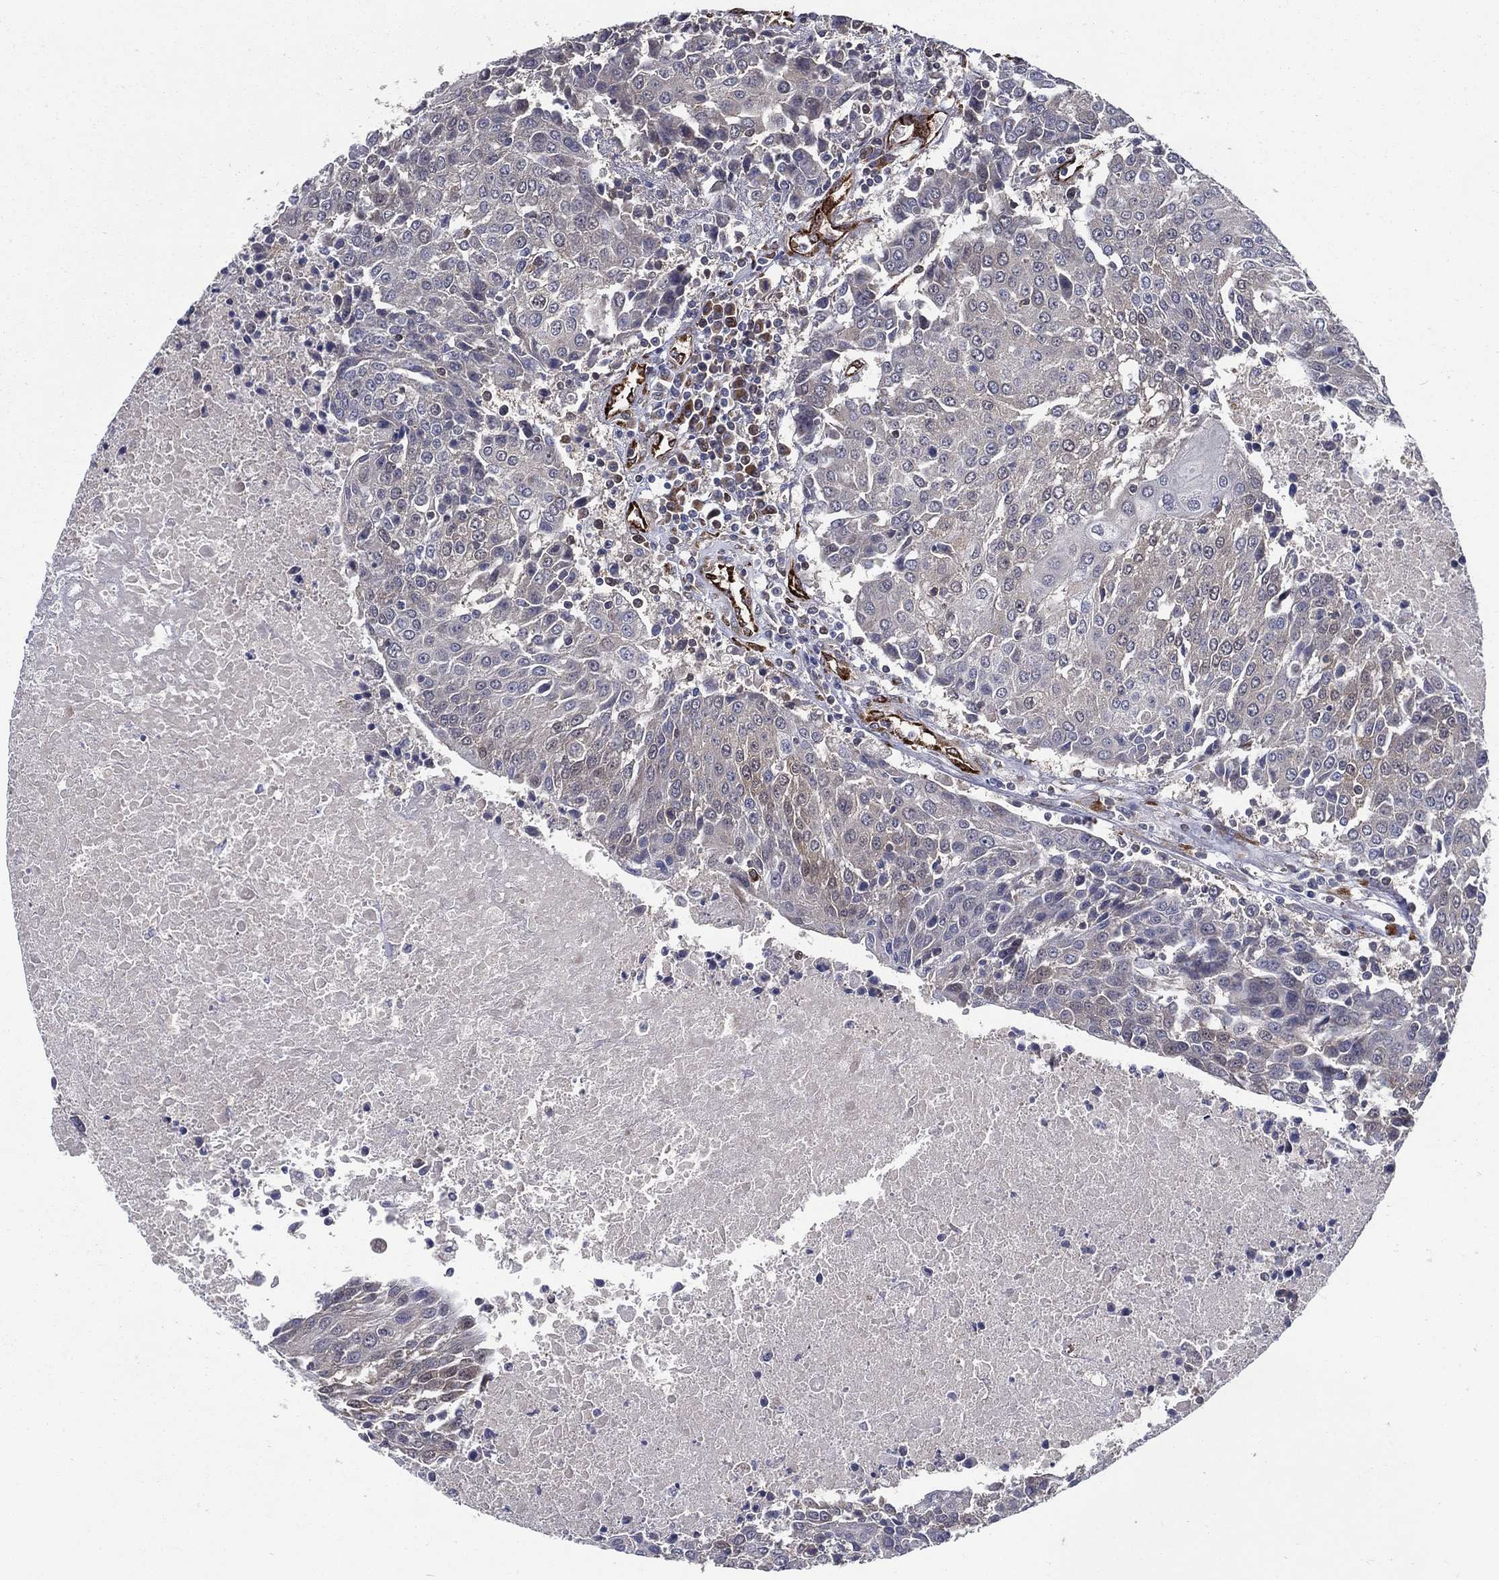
{"staining": {"intensity": "negative", "quantity": "none", "location": "none"}, "tissue": "urothelial cancer", "cell_type": "Tumor cells", "image_type": "cancer", "snomed": [{"axis": "morphology", "description": "Urothelial carcinoma, High grade"}, {"axis": "topography", "description": "Urinary bladder"}], "caption": "This is an IHC histopathology image of urothelial cancer. There is no expression in tumor cells.", "gene": "ARHGAP11A", "patient": {"sex": "female", "age": 85}}